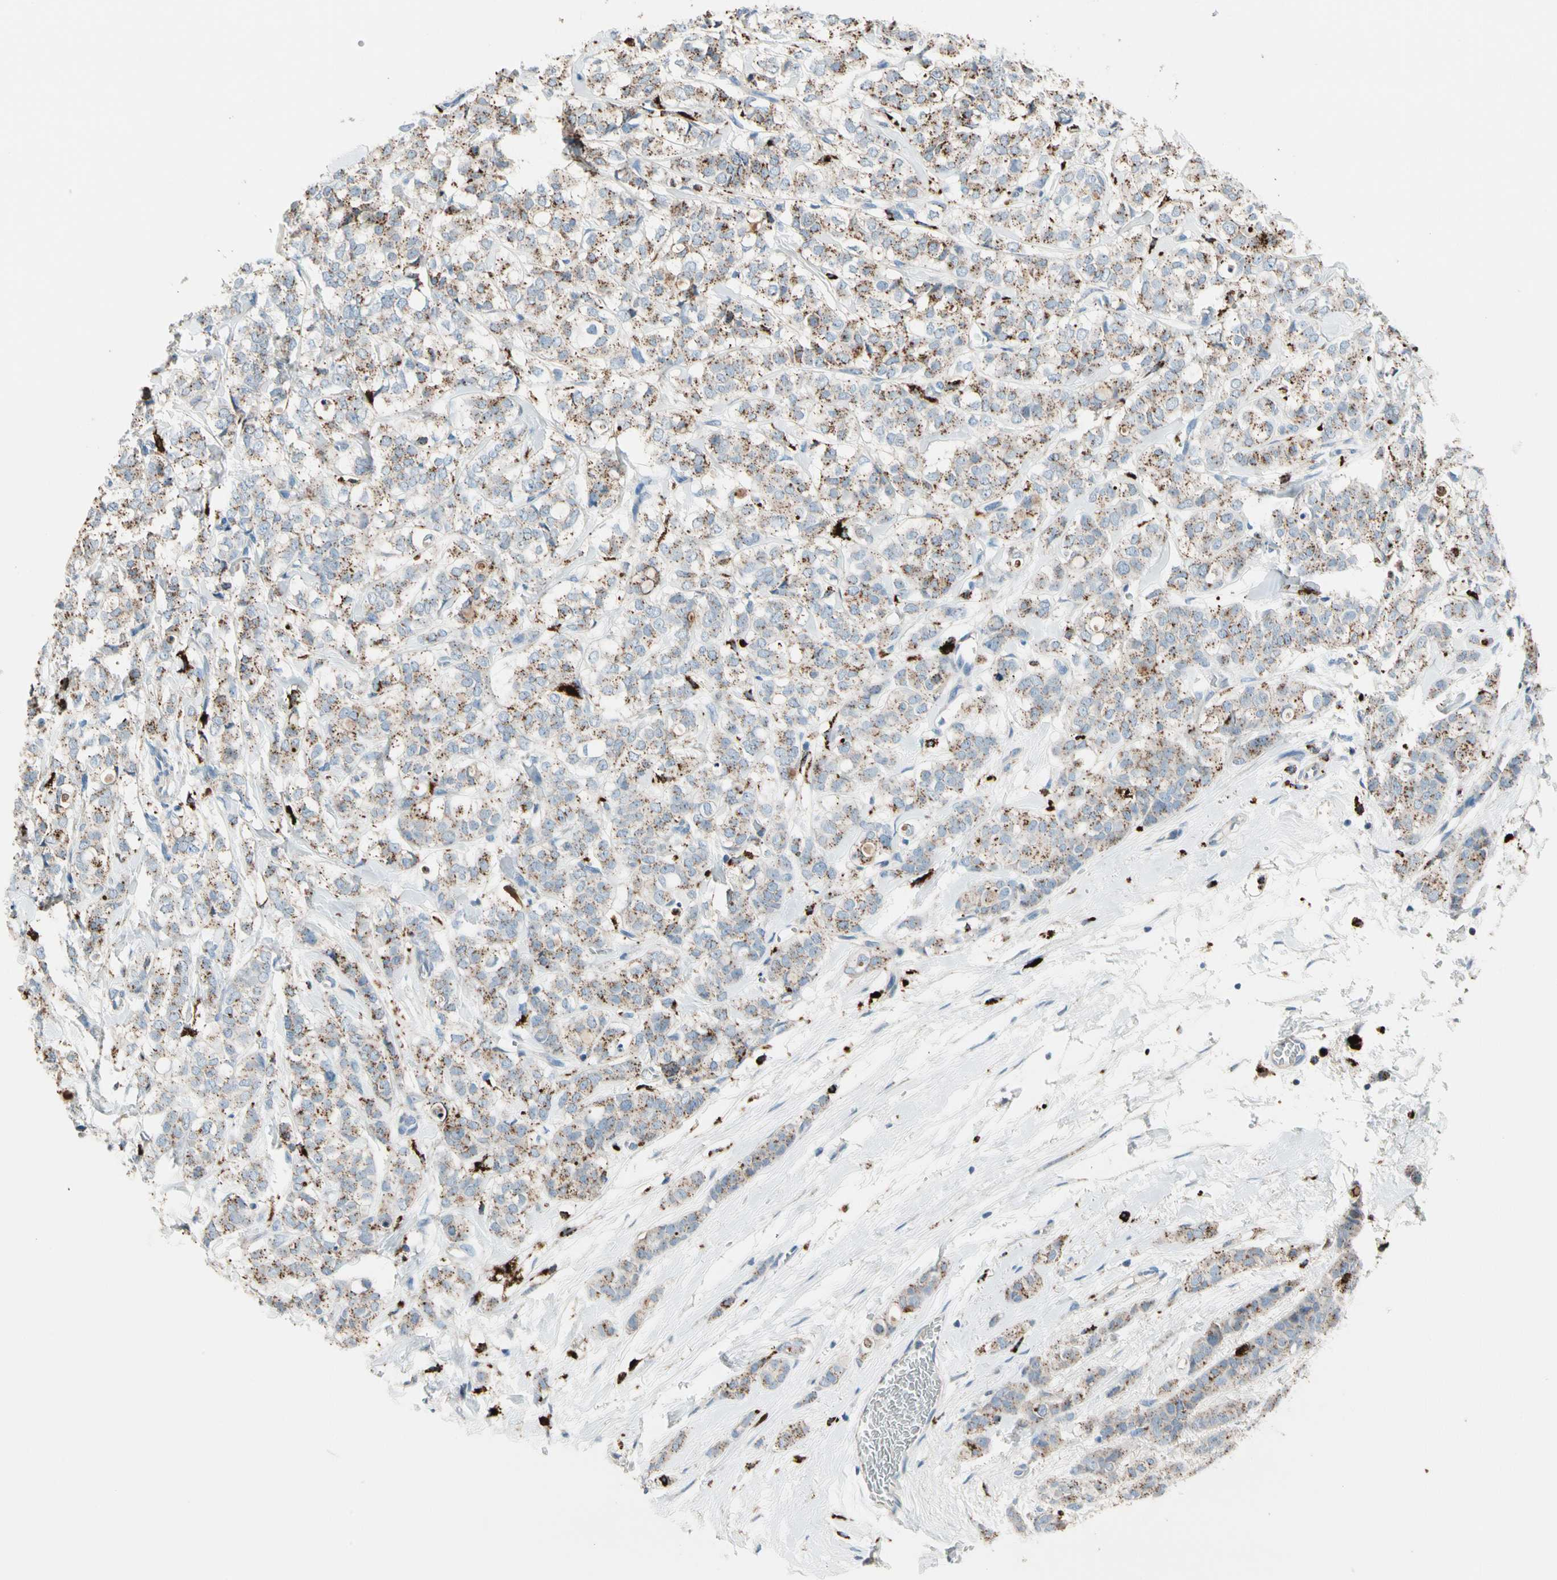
{"staining": {"intensity": "moderate", "quantity": "25%-75%", "location": "cytoplasmic/membranous"}, "tissue": "breast cancer", "cell_type": "Tumor cells", "image_type": "cancer", "snomed": [{"axis": "morphology", "description": "Lobular carcinoma"}, {"axis": "topography", "description": "Breast"}], "caption": "Protein expression analysis of breast cancer (lobular carcinoma) demonstrates moderate cytoplasmic/membranous expression in approximately 25%-75% of tumor cells.", "gene": "GM2A", "patient": {"sex": "female", "age": 60}}